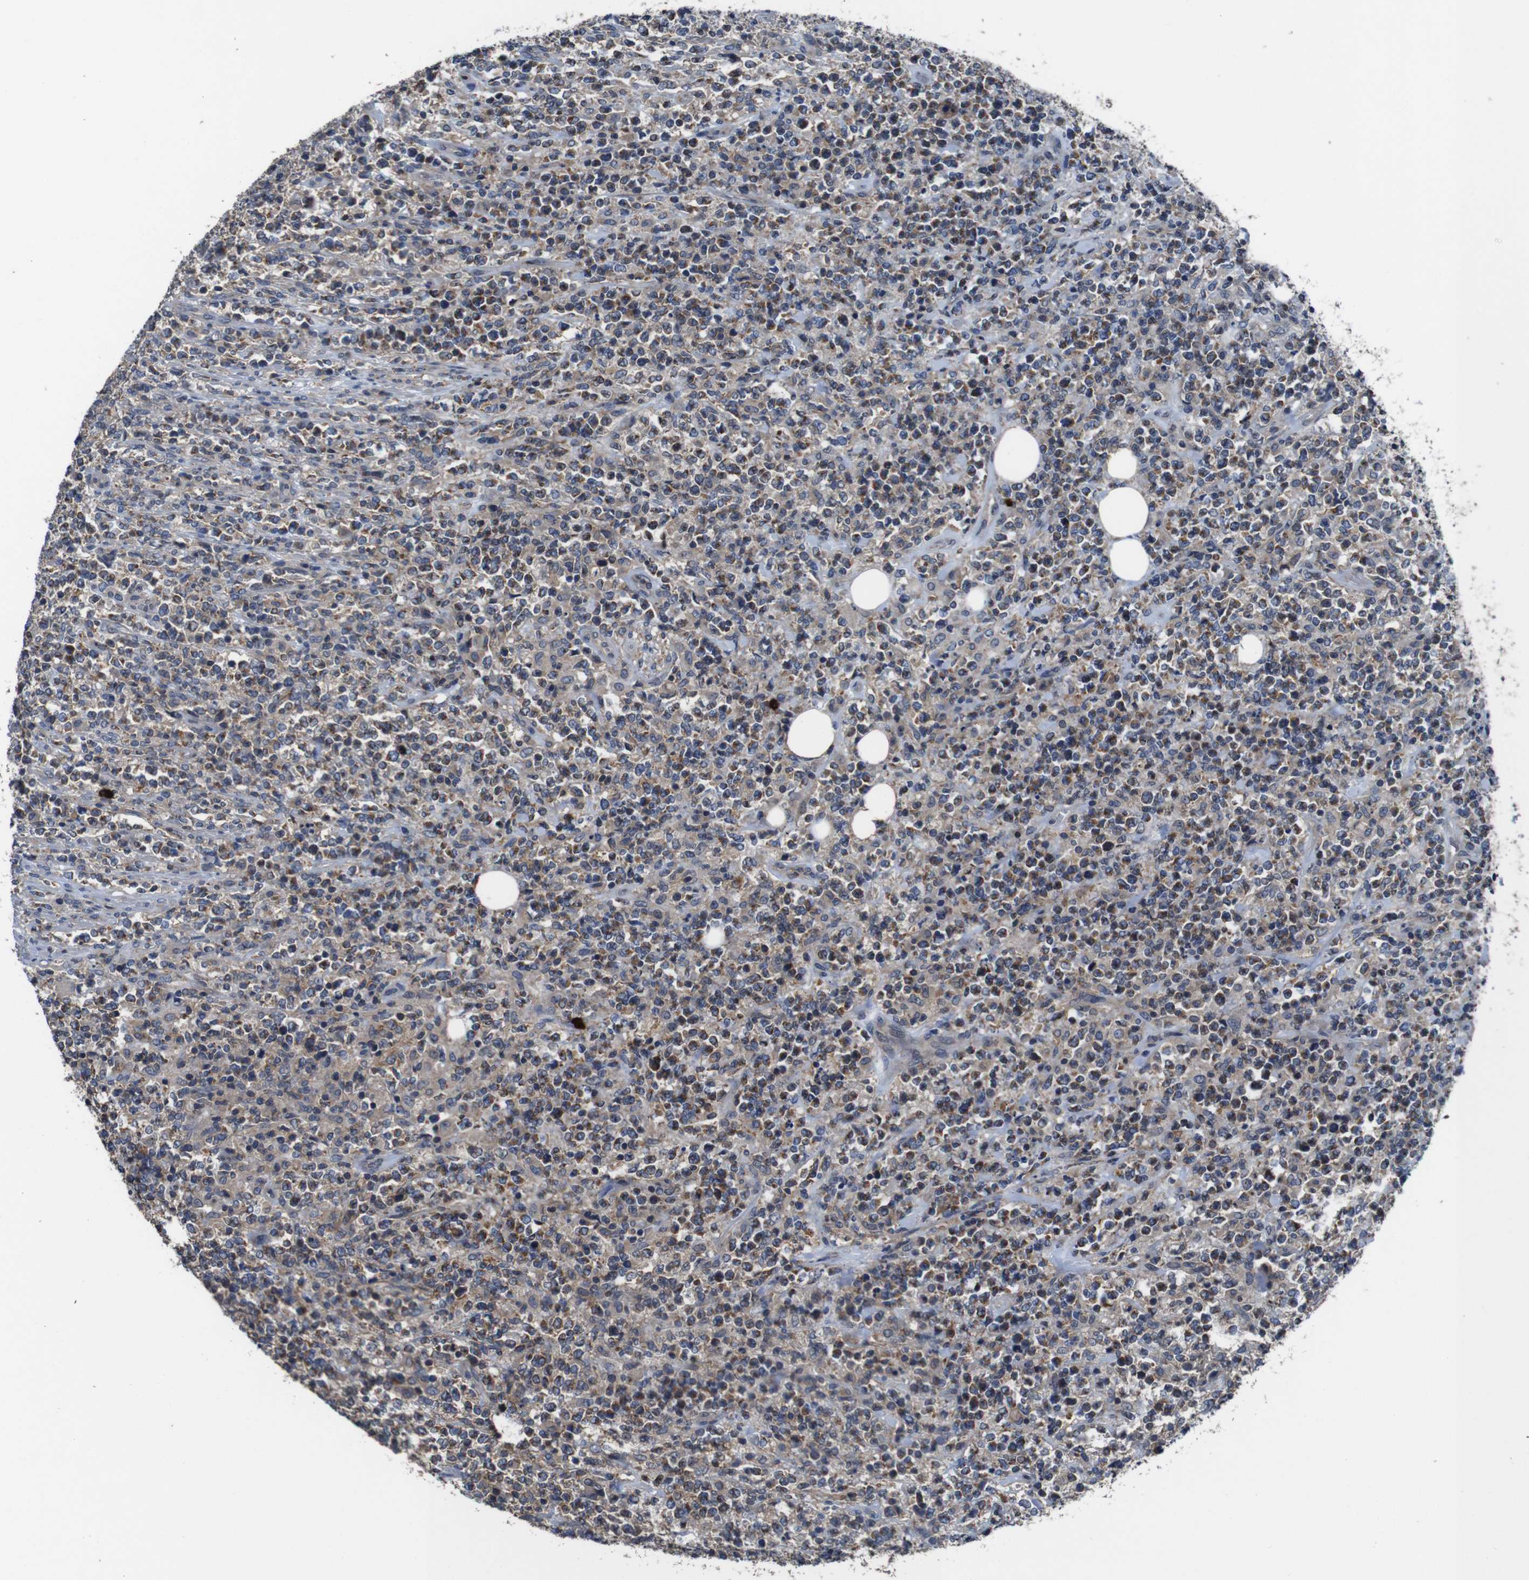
{"staining": {"intensity": "weak", "quantity": "25%-75%", "location": "cytoplasmic/membranous"}, "tissue": "lymphoma", "cell_type": "Tumor cells", "image_type": "cancer", "snomed": [{"axis": "morphology", "description": "Malignant lymphoma, non-Hodgkin's type, High grade"}, {"axis": "topography", "description": "Soft tissue"}], "caption": "Immunohistochemistry of human high-grade malignant lymphoma, non-Hodgkin's type exhibits low levels of weak cytoplasmic/membranous positivity in approximately 25%-75% of tumor cells.", "gene": "GLIPR1", "patient": {"sex": "male", "age": 18}}